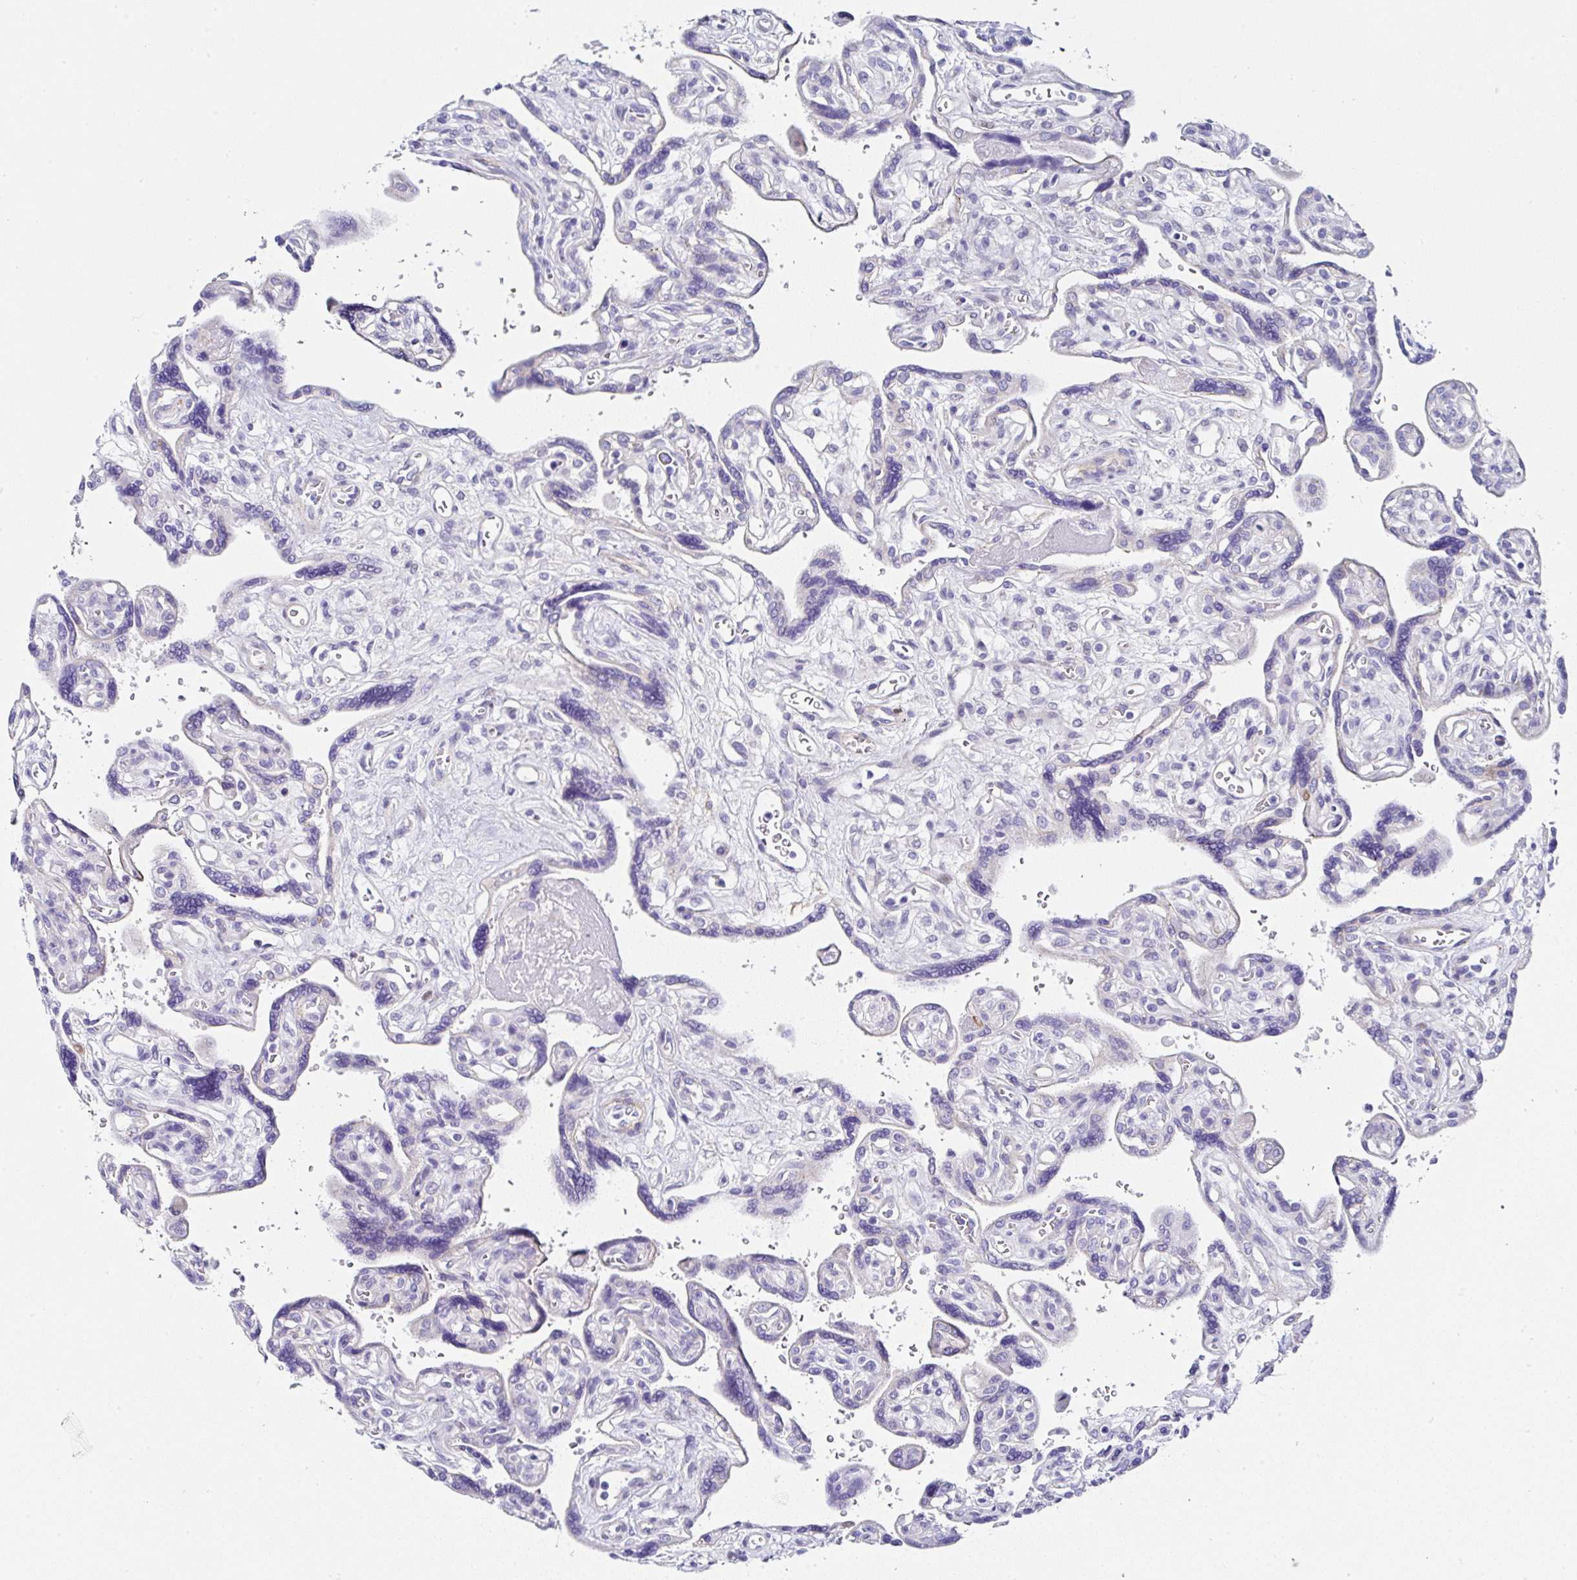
{"staining": {"intensity": "moderate", "quantity": "<25%", "location": "cytoplasmic/membranous"}, "tissue": "placenta", "cell_type": "Trophoblastic cells", "image_type": "normal", "snomed": [{"axis": "morphology", "description": "Normal tissue, NOS"}, {"axis": "topography", "description": "Placenta"}], "caption": "Immunohistochemical staining of normal human placenta shows <25% levels of moderate cytoplasmic/membranous protein positivity in about <25% of trophoblastic cells.", "gene": "PPFIA4", "patient": {"sex": "female", "age": 39}}